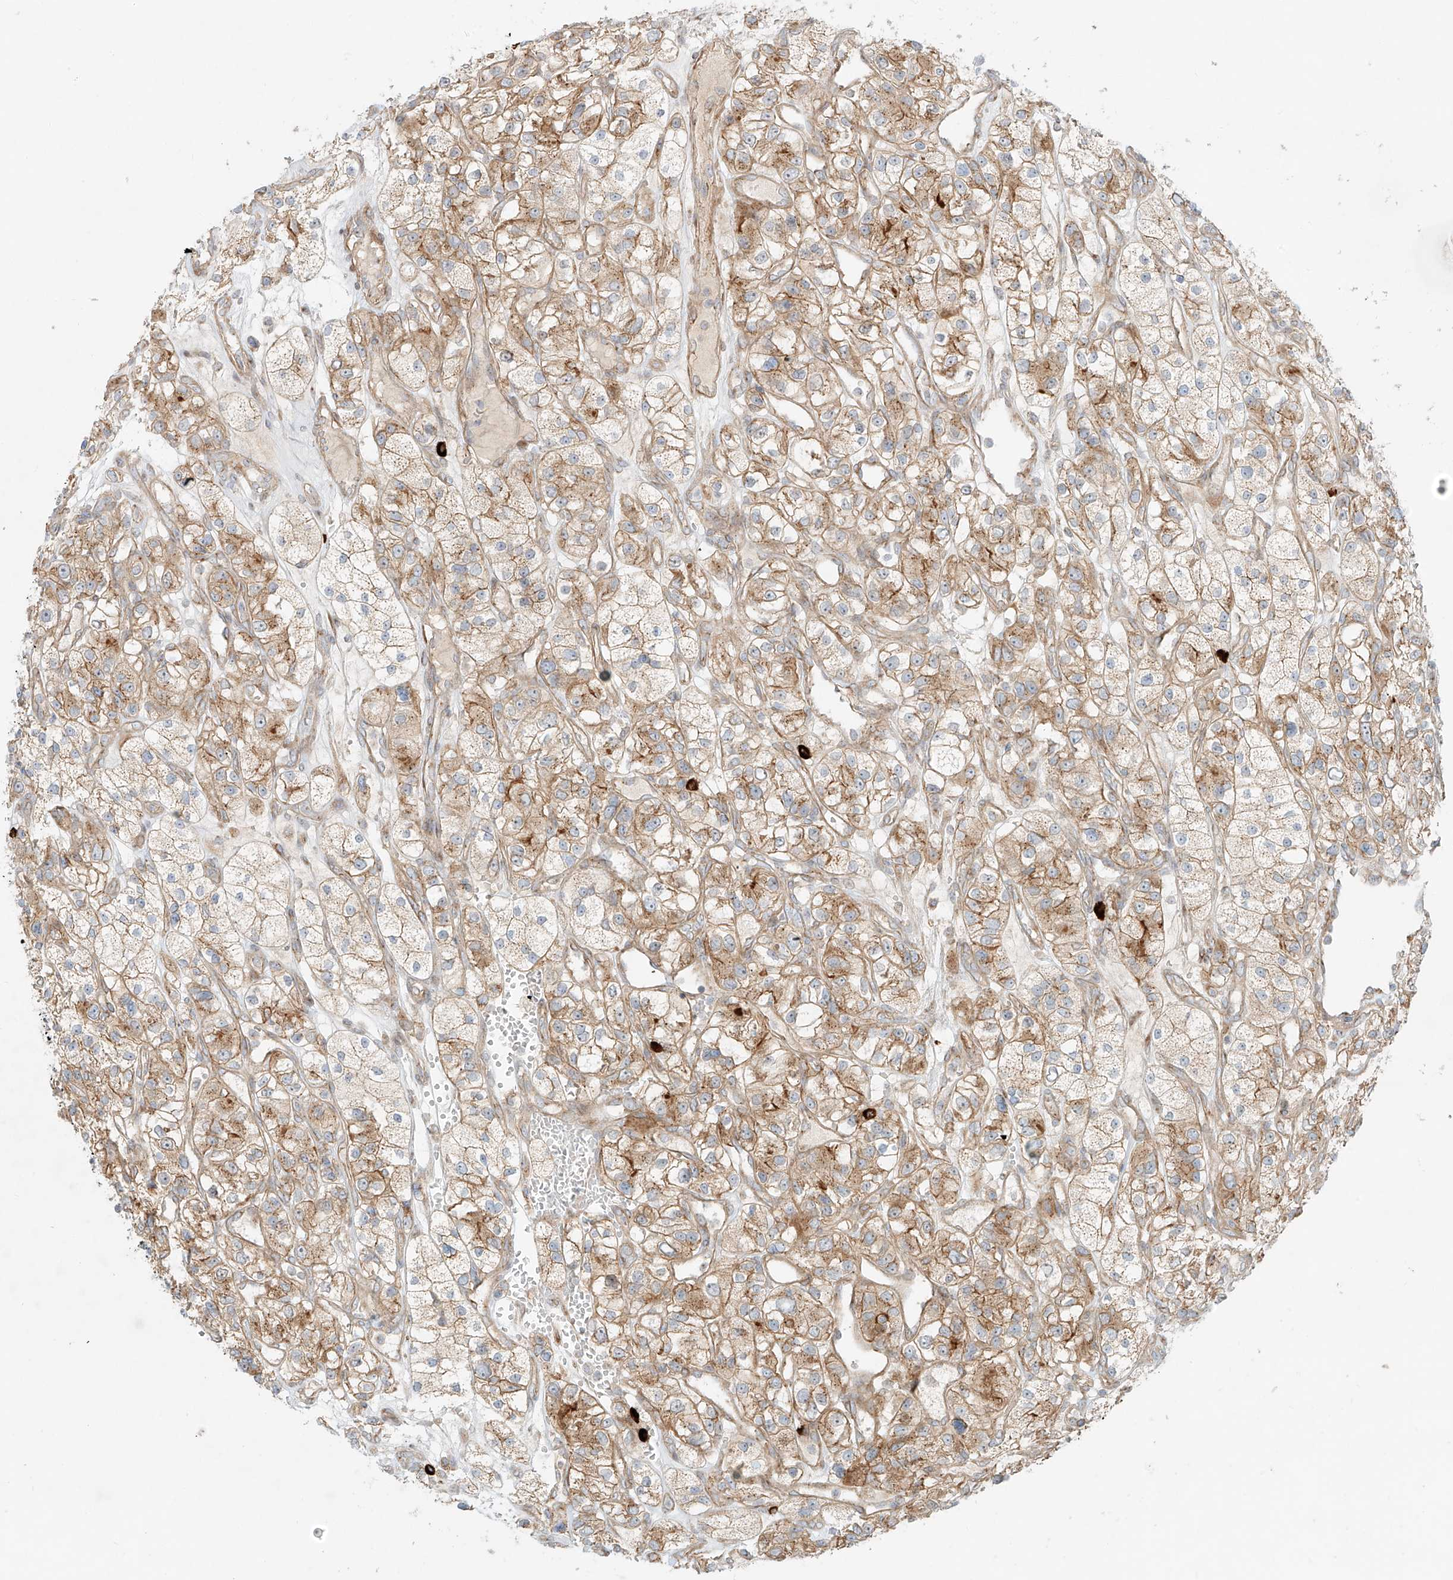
{"staining": {"intensity": "moderate", "quantity": ">75%", "location": "cytoplasmic/membranous"}, "tissue": "renal cancer", "cell_type": "Tumor cells", "image_type": "cancer", "snomed": [{"axis": "morphology", "description": "Adenocarcinoma, NOS"}, {"axis": "topography", "description": "Kidney"}], "caption": "This histopathology image displays immunohistochemistry staining of human renal cancer, with medium moderate cytoplasmic/membranous positivity in about >75% of tumor cells.", "gene": "ZNF287", "patient": {"sex": "female", "age": 57}}